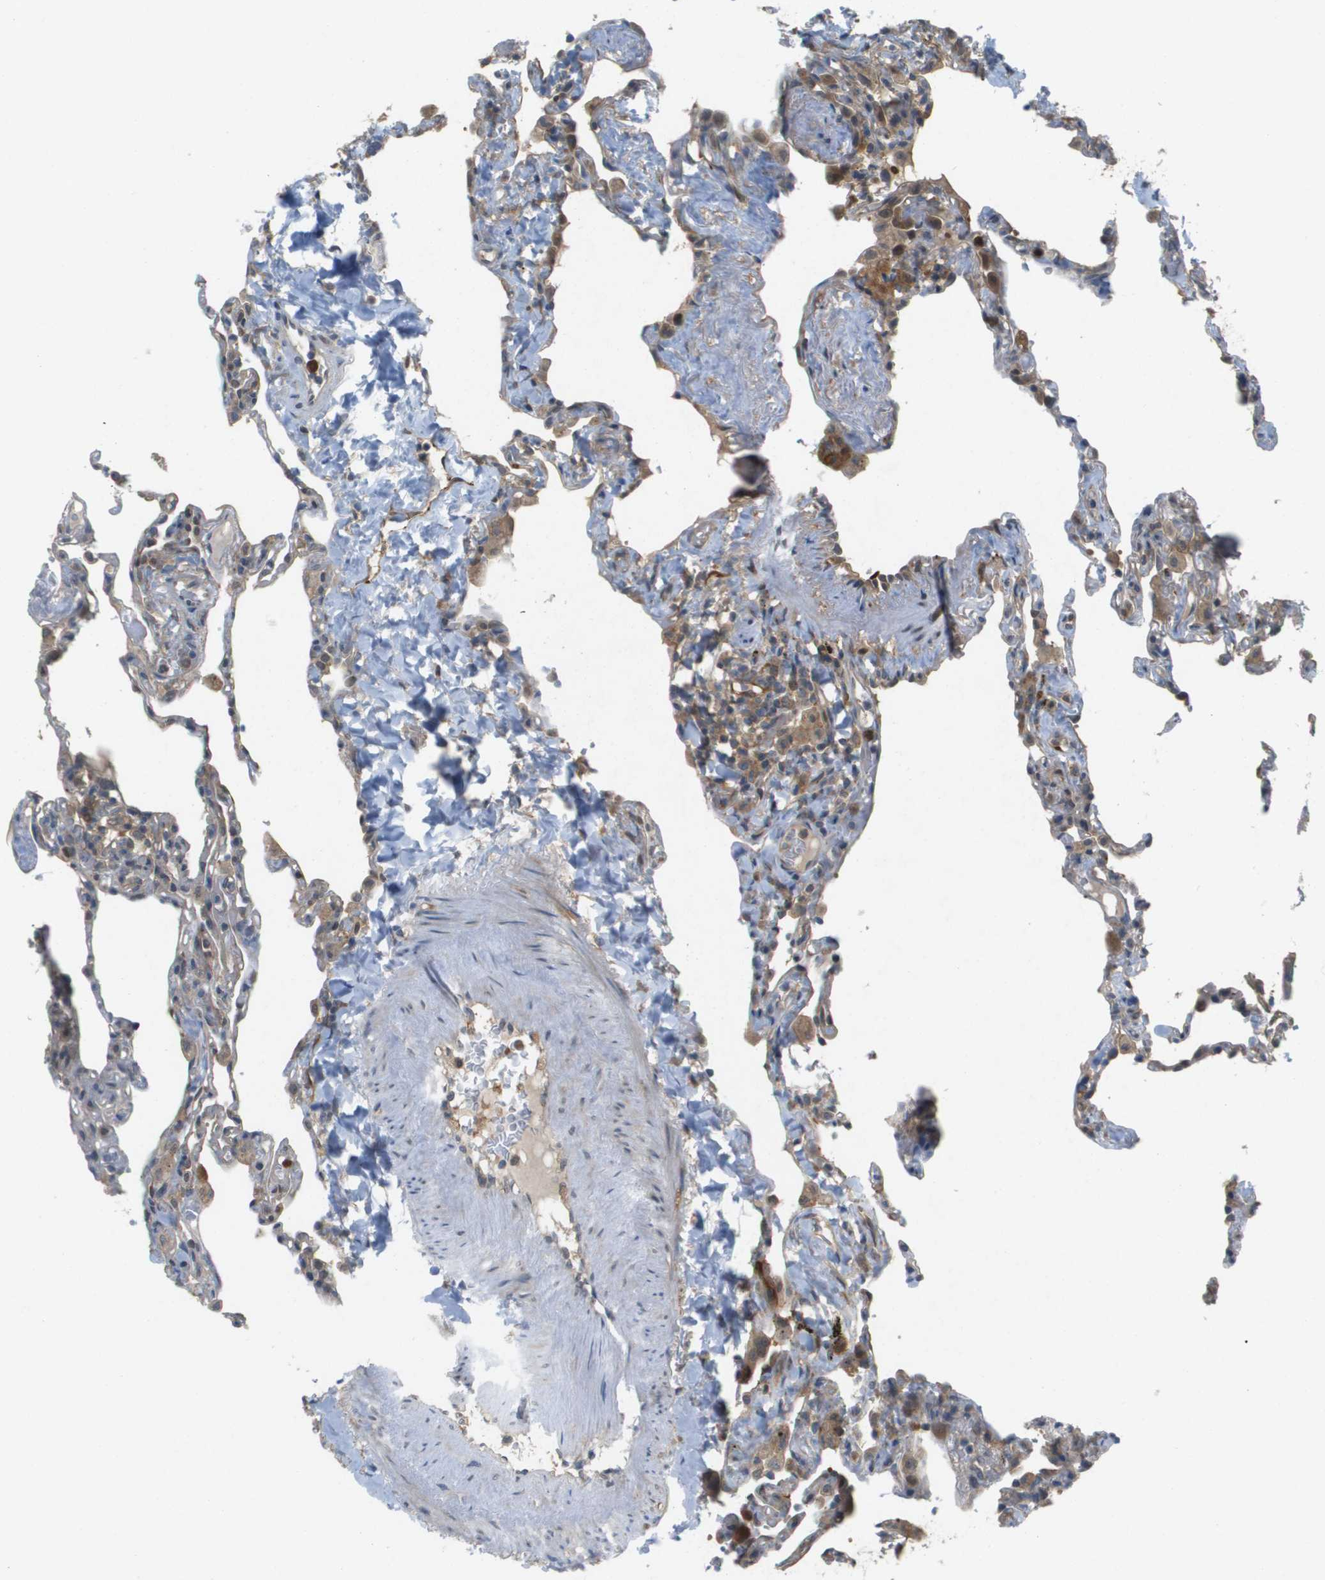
{"staining": {"intensity": "weak", "quantity": "<25%", "location": "cytoplasmic/membranous"}, "tissue": "lung", "cell_type": "Alveolar cells", "image_type": "normal", "snomed": [{"axis": "morphology", "description": "Normal tissue, NOS"}, {"axis": "topography", "description": "Lung"}], "caption": "High magnification brightfield microscopy of benign lung stained with DAB (3,3'-diaminobenzidine) (brown) and counterstained with hematoxylin (blue): alveolar cells show no significant positivity. (IHC, brightfield microscopy, high magnification).", "gene": "PALD1", "patient": {"sex": "male", "age": 59}}